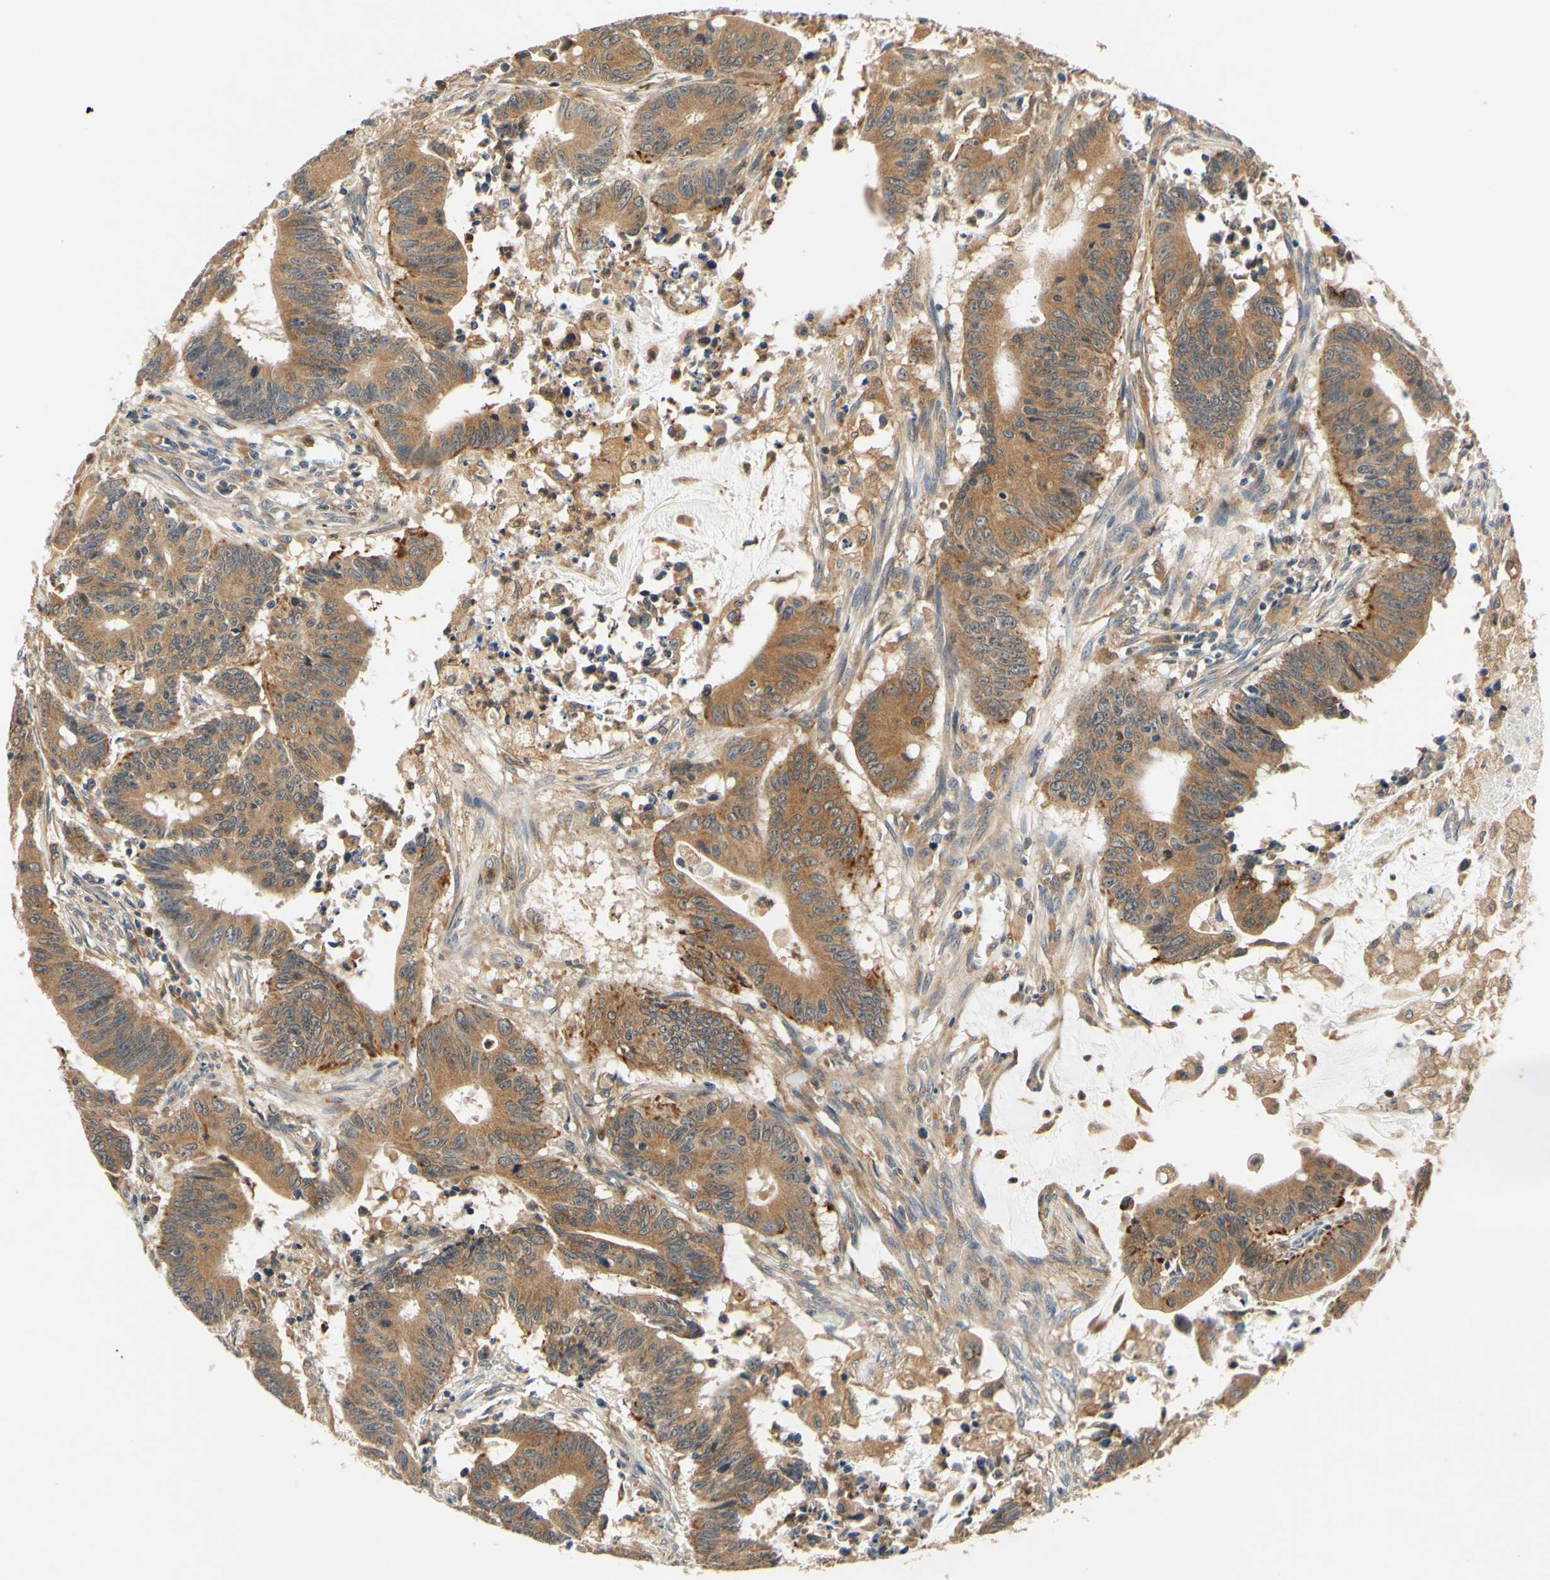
{"staining": {"intensity": "moderate", "quantity": ">75%", "location": "cytoplasmic/membranous"}, "tissue": "colorectal cancer", "cell_type": "Tumor cells", "image_type": "cancer", "snomed": [{"axis": "morphology", "description": "Adenocarcinoma, NOS"}, {"axis": "topography", "description": "Colon"}], "caption": "Adenocarcinoma (colorectal) stained for a protein shows moderate cytoplasmic/membranous positivity in tumor cells. (DAB IHC with brightfield microscopy, high magnification).", "gene": "PLA2G4A", "patient": {"sex": "male", "age": 45}}